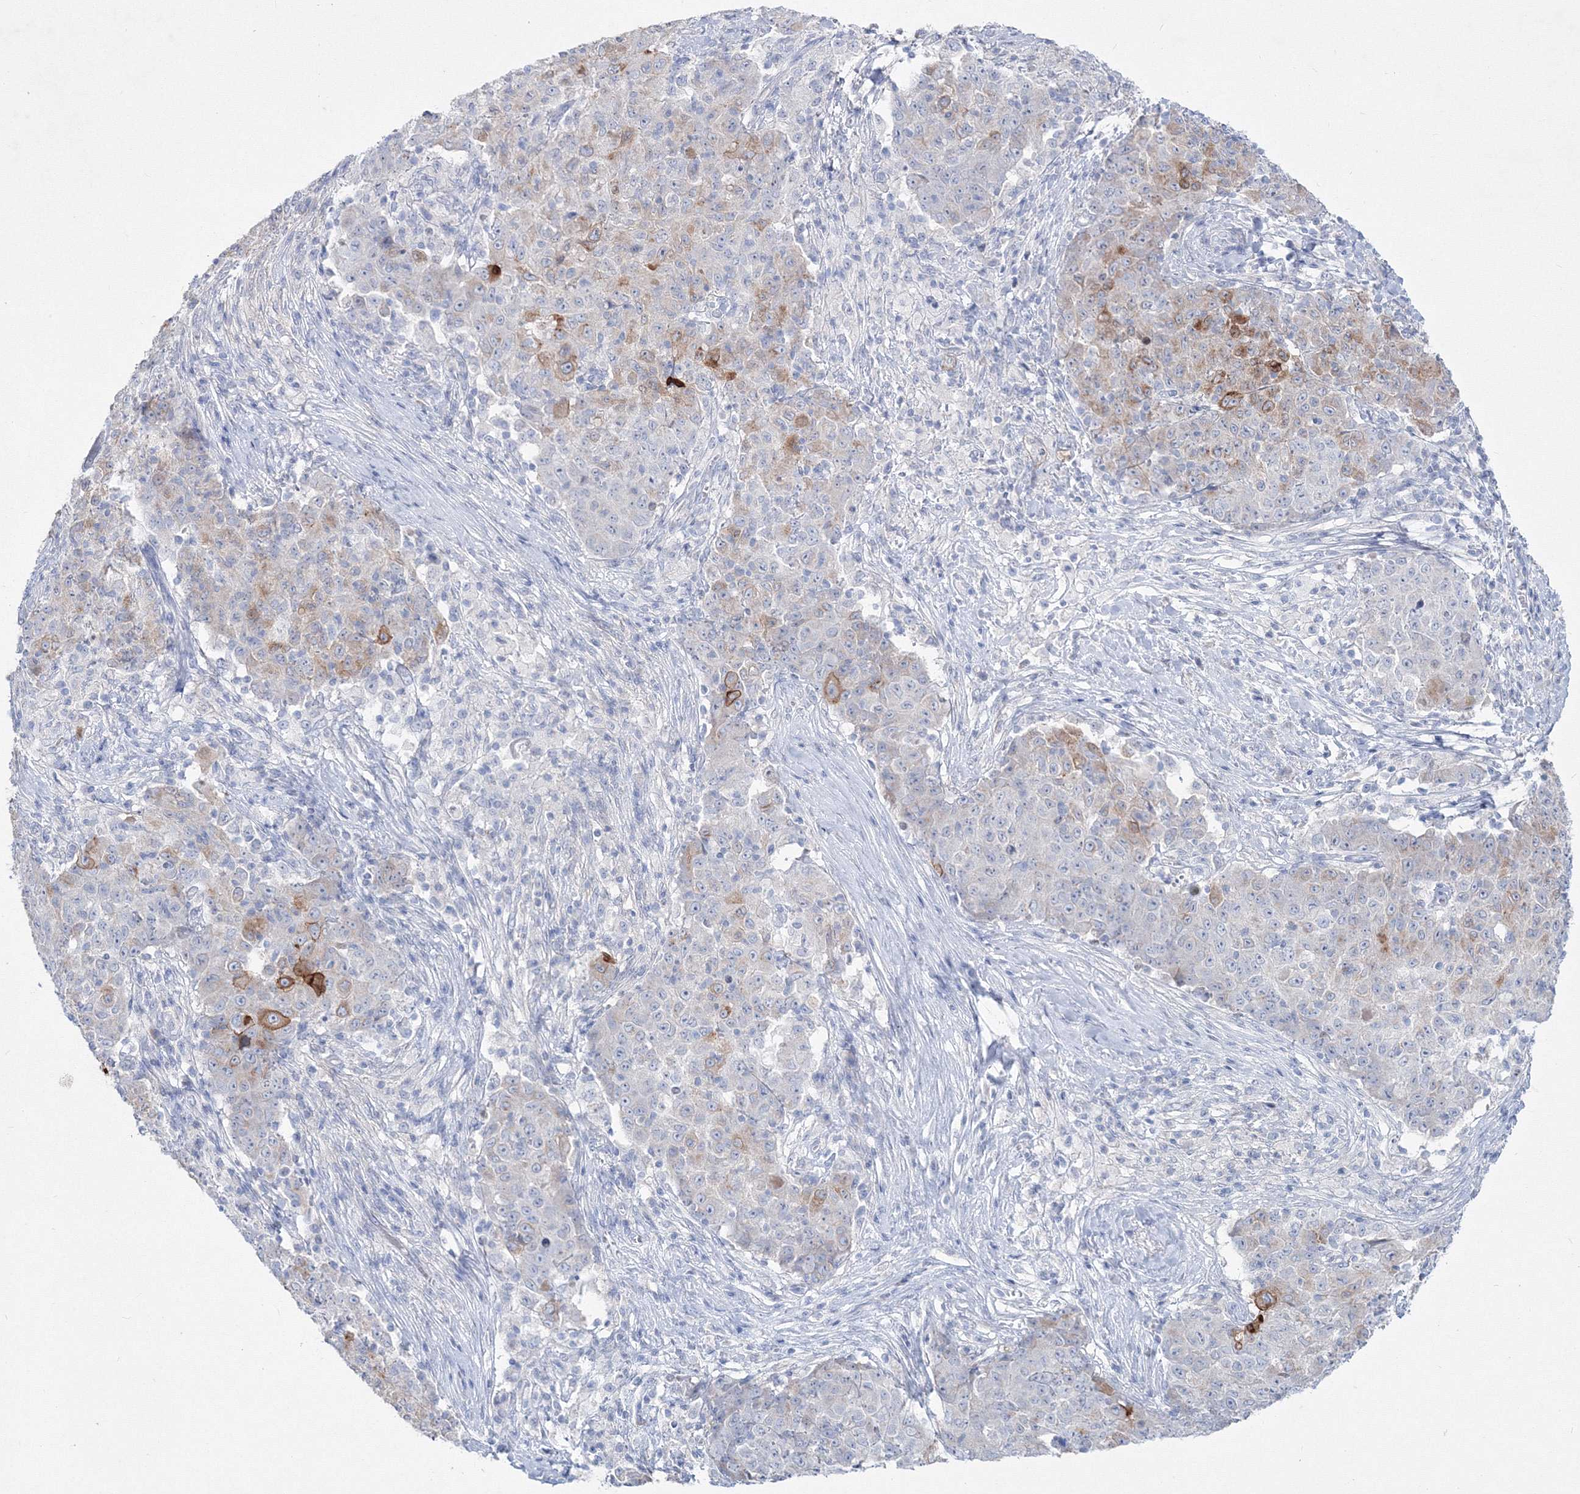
{"staining": {"intensity": "moderate", "quantity": "<25%", "location": "cytoplasmic/membranous"}, "tissue": "ovarian cancer", "cell_type": "Tumor cells", "image_type": "cancer", "snomed": [{"axis": "morphology", "description": "Carcinoma, endometroid"}, {"axis": "topography", "description": "Ovary"}], "caption": "Protein expression analysis of ovarian cancer (endometroid carcinoma) shows moderate cytoplasmic/membranous staining in approximately <25% of tumor cells.", "gene": "TMEM139", "patient": {"sex": "female", "age": 42}}